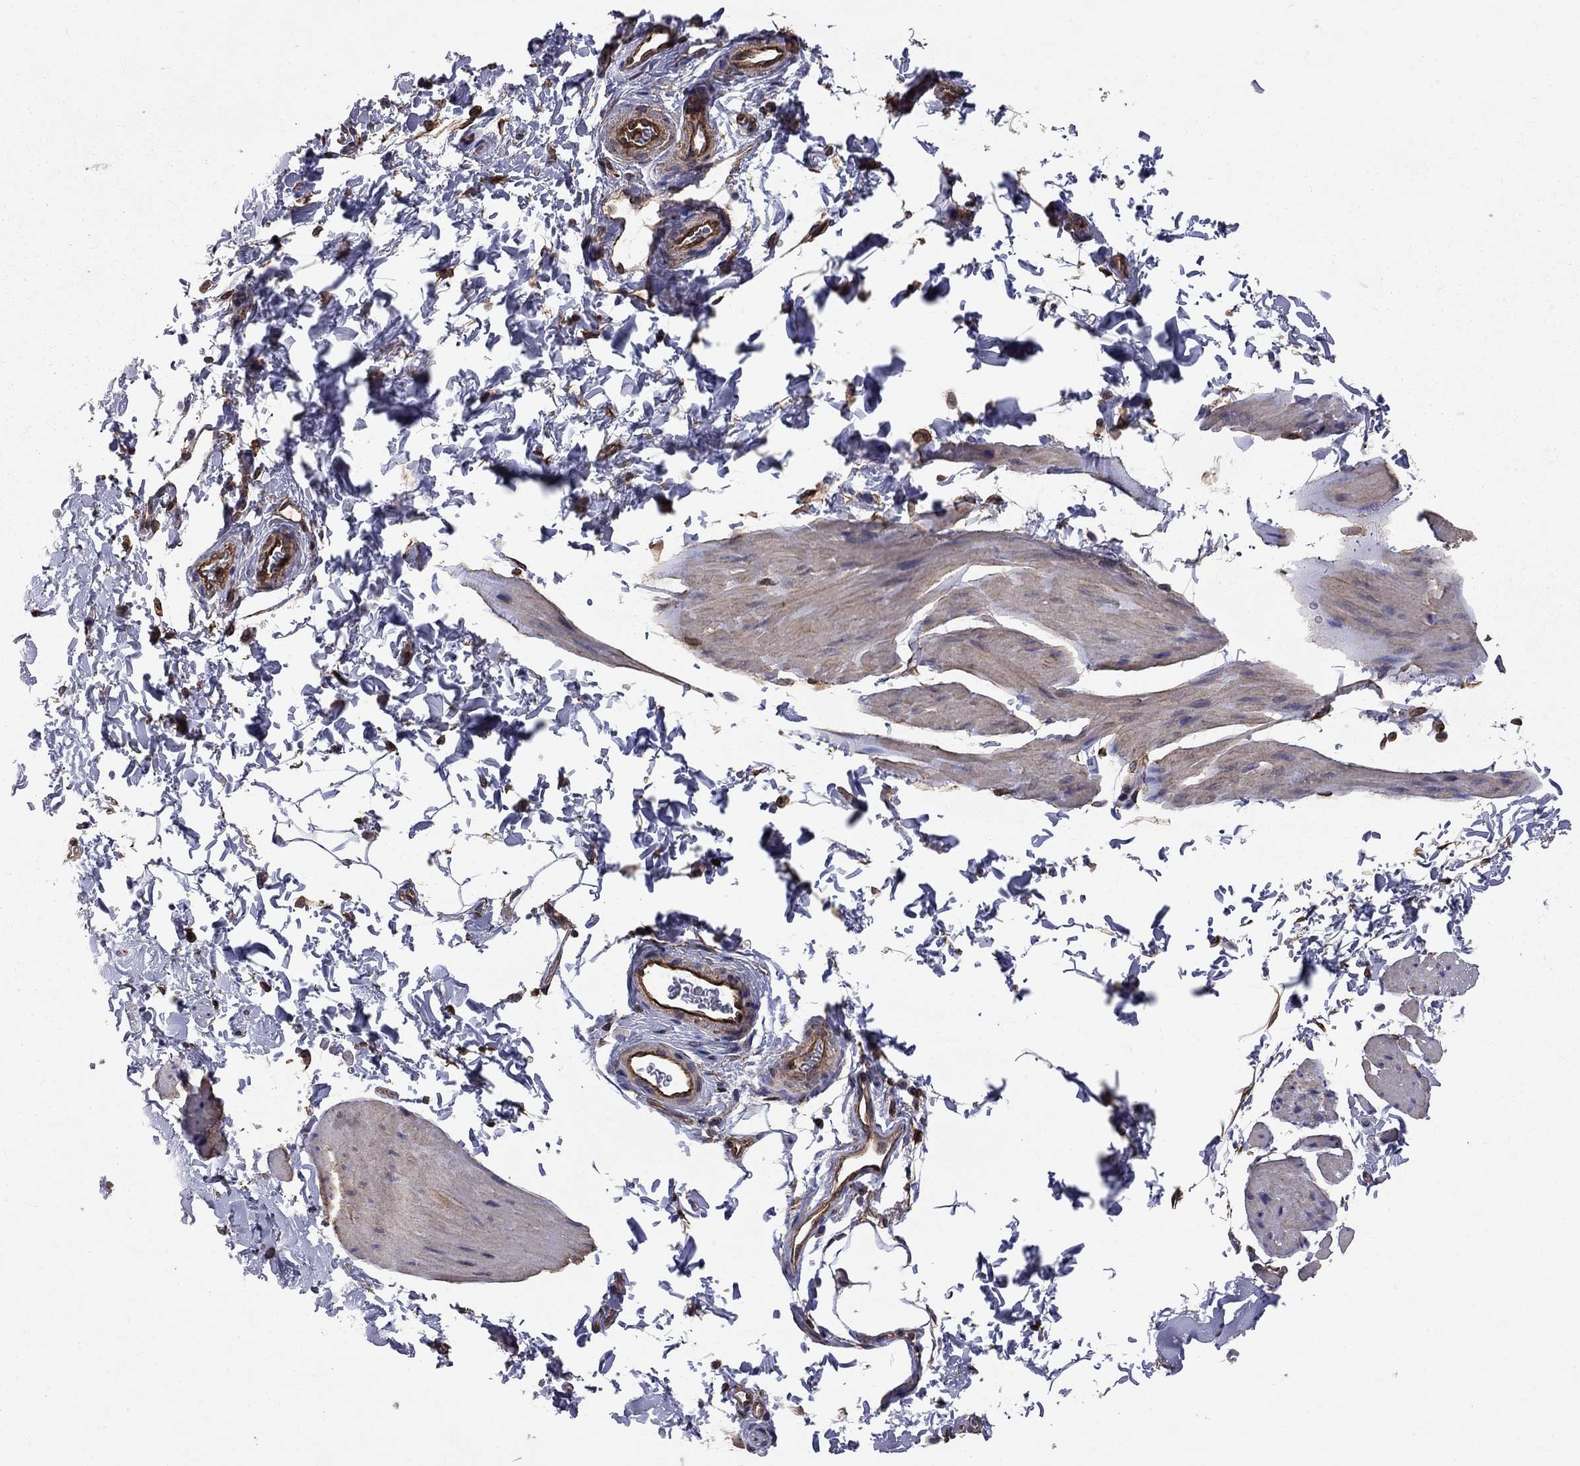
{"staining": {"intensity": "moderate", "quantity": "<25%", "location": "cytoplasmic/membranous"}, "tissue": "smooth muscle", "cell_type": "Smooth muscle cells", "image_type": "normal", "snomed": [{"axis": "morphology", "description": "Normal tissue, NOS"}, {"axis": "topography", "description": "Adipose tissue"}, {"axis": "topography", "description": "Smooth muscle"}, {"axis": "topography", "description": "Peripheral nerve tissue"}], "caption": "Immunohistochemistry of benign smooth muscle displays low levels of moderate cytoplasmic/membranous positivity in about <25% of smooth muscle cells.", "gene": "BICDL2", "patient": {"sex": "male", "age": 83}}